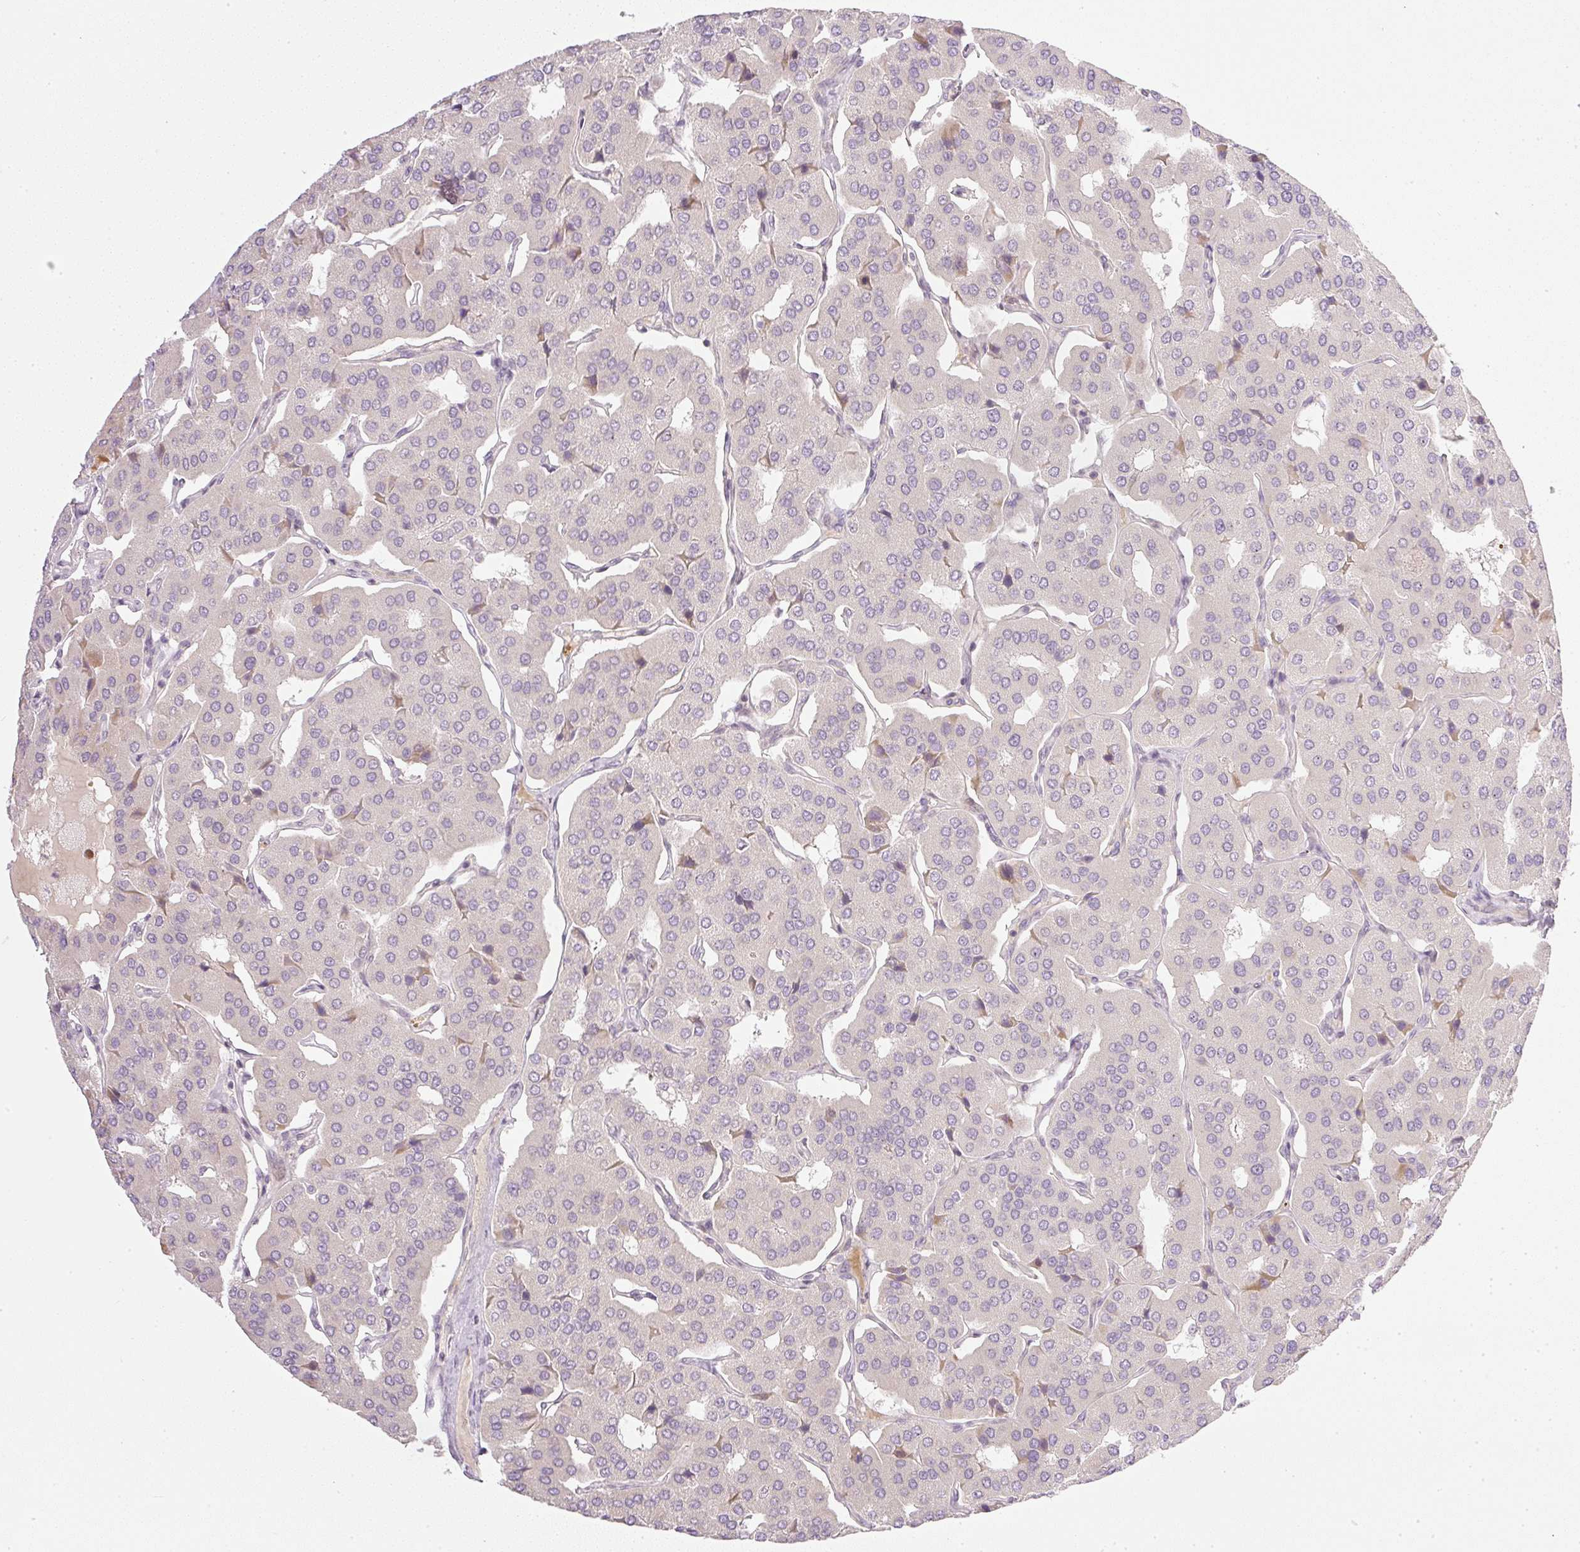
{"staining": {"intensity": "negative", "quantity": "none", "location": "none"}, "tissue": "parathyroid gland", "cell_type": "Glandular cells", "image_type": "normal", "snomed": [{"axis": "morphology", "description": "Normal tissue, NOS"}, {"axis": "morphology", "description": "Adenoma, NOS"}, {"axis": "topography", "description": "Parathyroid gland"}], "caption": "This is a histopathology image of immunohistochemistry (IHC) staining of benign parathyroid gland, which shows no staining in glandular cells.", "gene": "AAR2", "patient": {"sex": "female", "age": 86}}